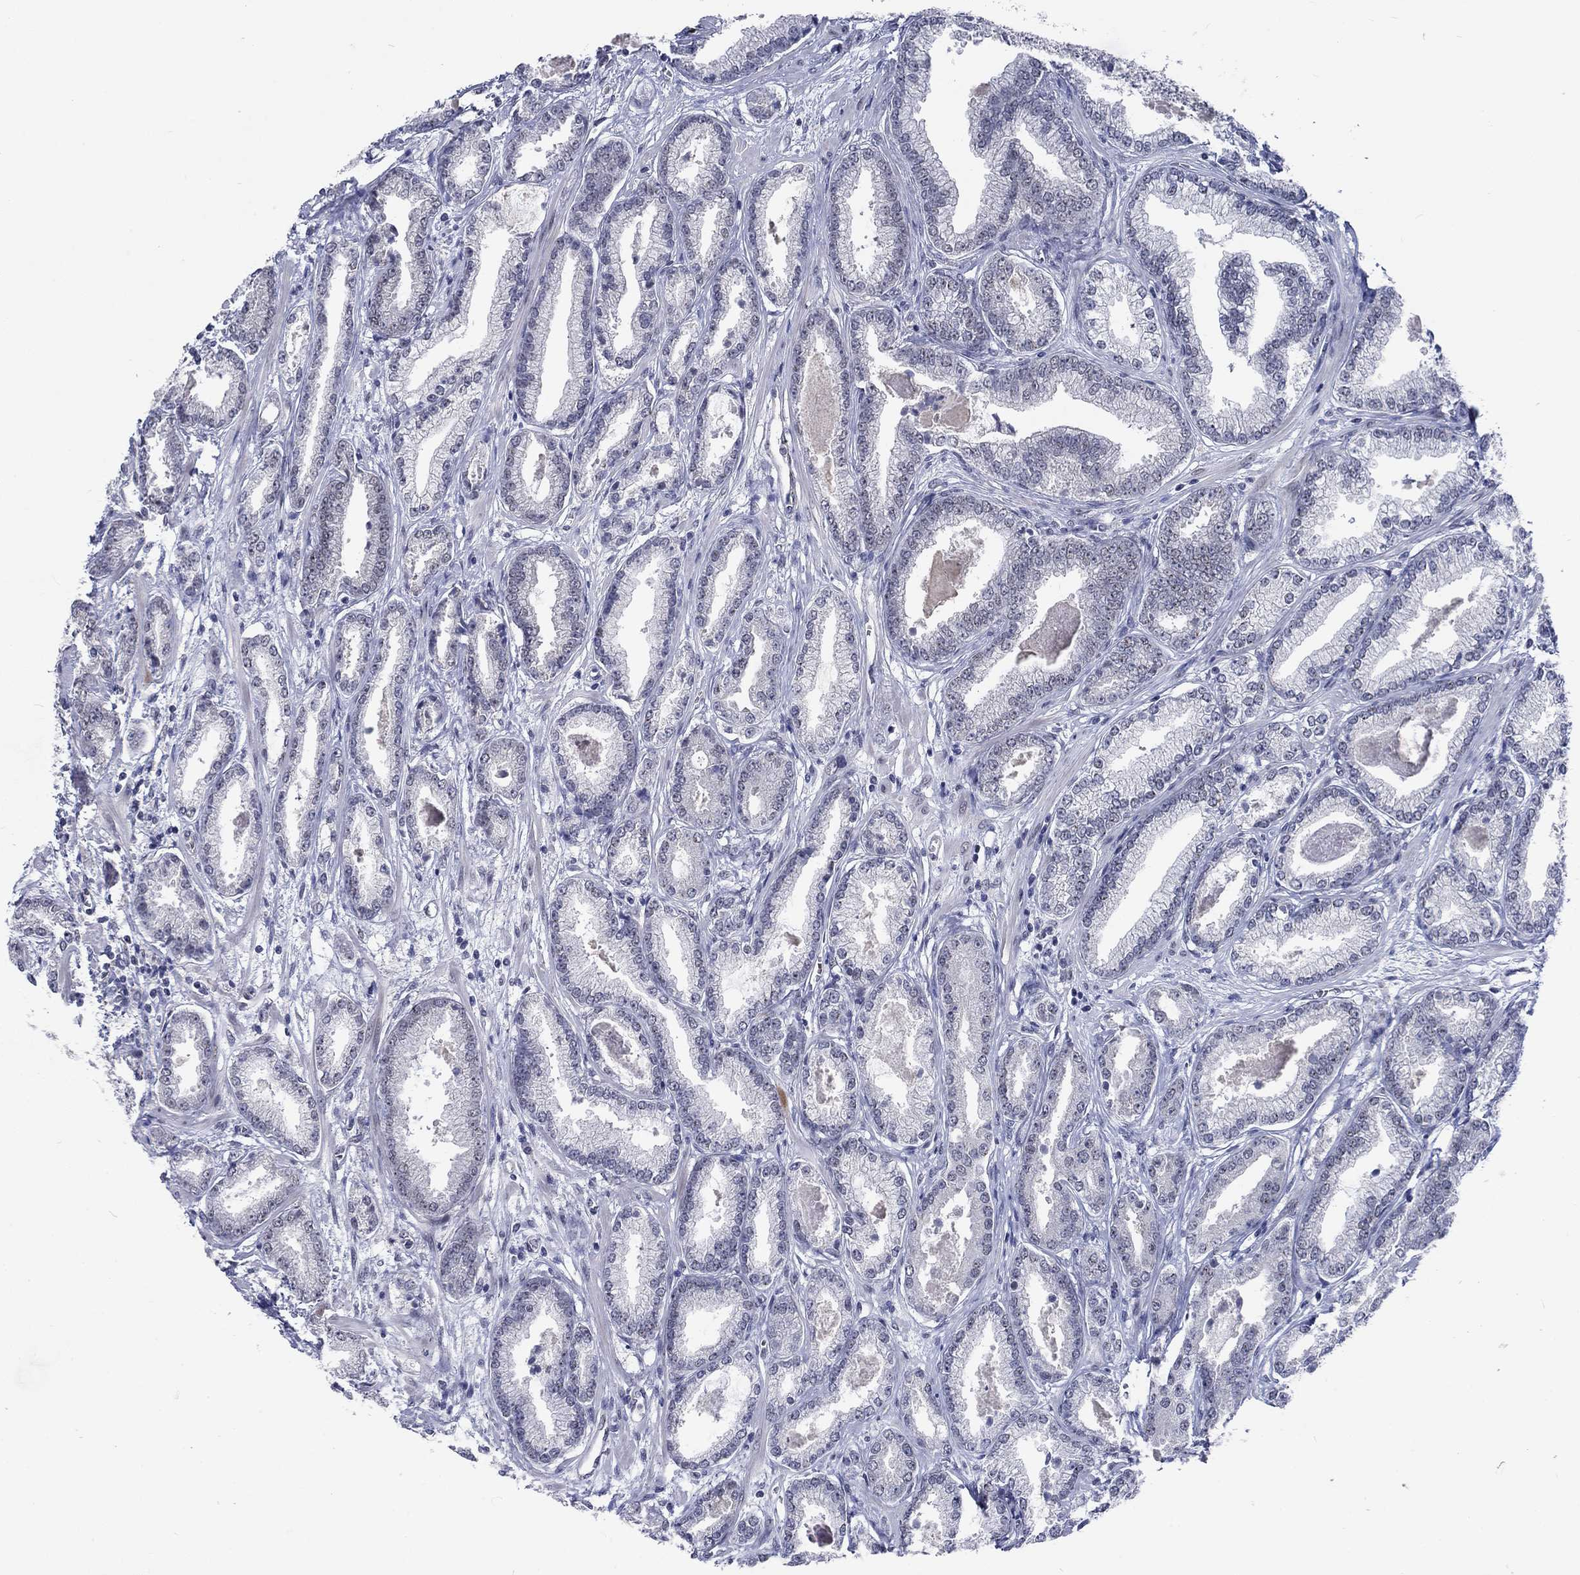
{"staining": {"intensity": "negative", "quantity": "none", "location": "none"}, "tissue": "prostate cancer", "cell_type": "Tumor cells", "image_type": "cancer", "snomed": [{"axis": "morphology", "description": "Adenocarcinoma, Low grade"}, {"axis": "topography", "description": "Prostate"}], "caption": "Immunohistochemistry (IHC) of prostate cancer reveals no expression in tumor cells.", "gene": "ZBED1", "patient": {"sex": "male", "age": 68}}